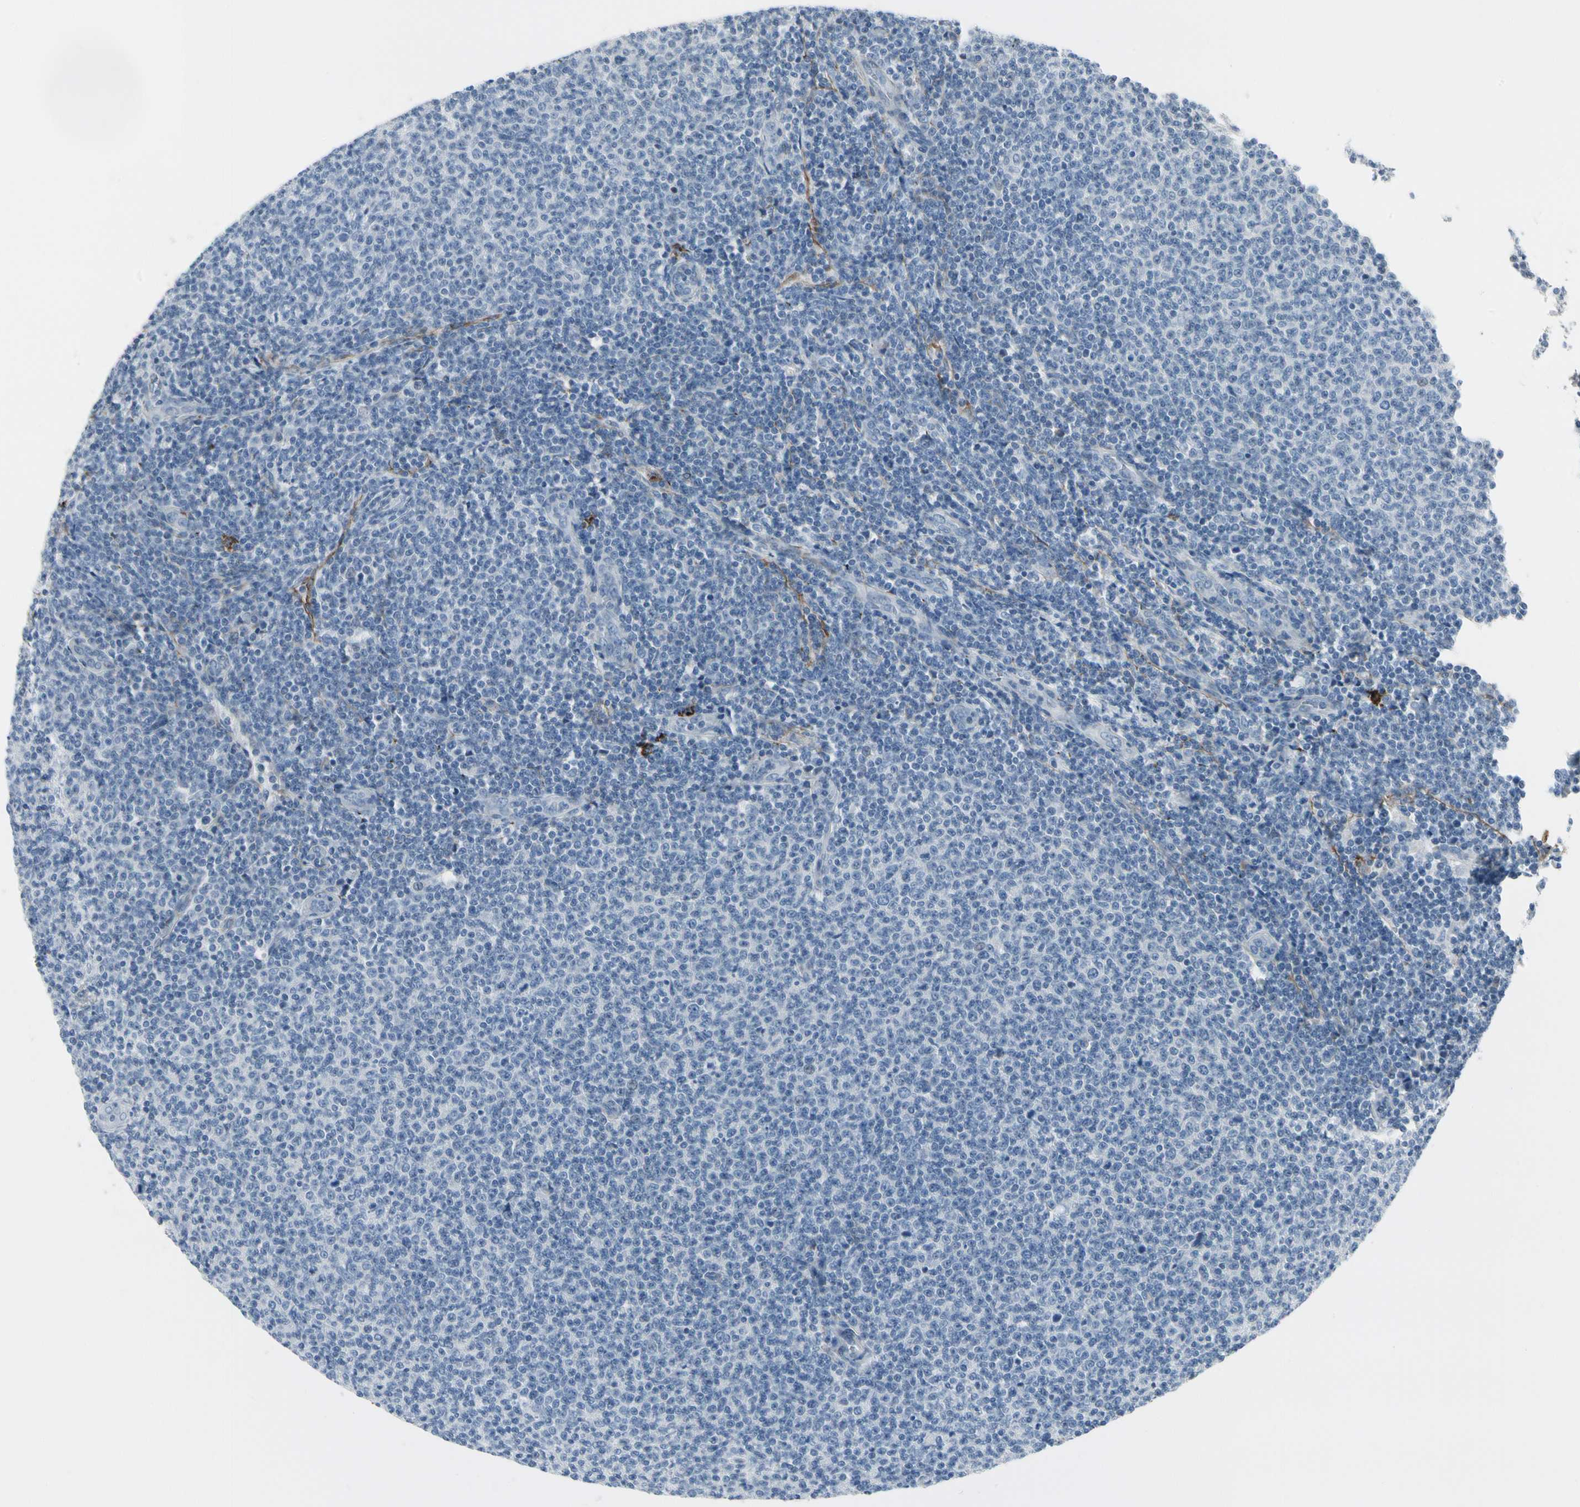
{"staining": {"intensity": "negative", "quantity": "none", "location": "none"}, "tissue": "lymphoma", "cell_type": "Tumor cells", "image_type": "cancer", "snomed": [{"axis": "morphology", "description": "Malignant lymphoma, non-Hodgkin's type, Low grade"}, {"axis": "topography", "description": "Lymph node"}], "caption": "Protein analysis of lymphoma exhibits no significant staining in tumor cells. The staining was performed using DAB to visualize the protein expression in brown, while the nuclei were stained in blue with hematoxylin (Magnification: 20x).", "gene": "PIGR", "patient": {"sex": "male", "age": 66}}